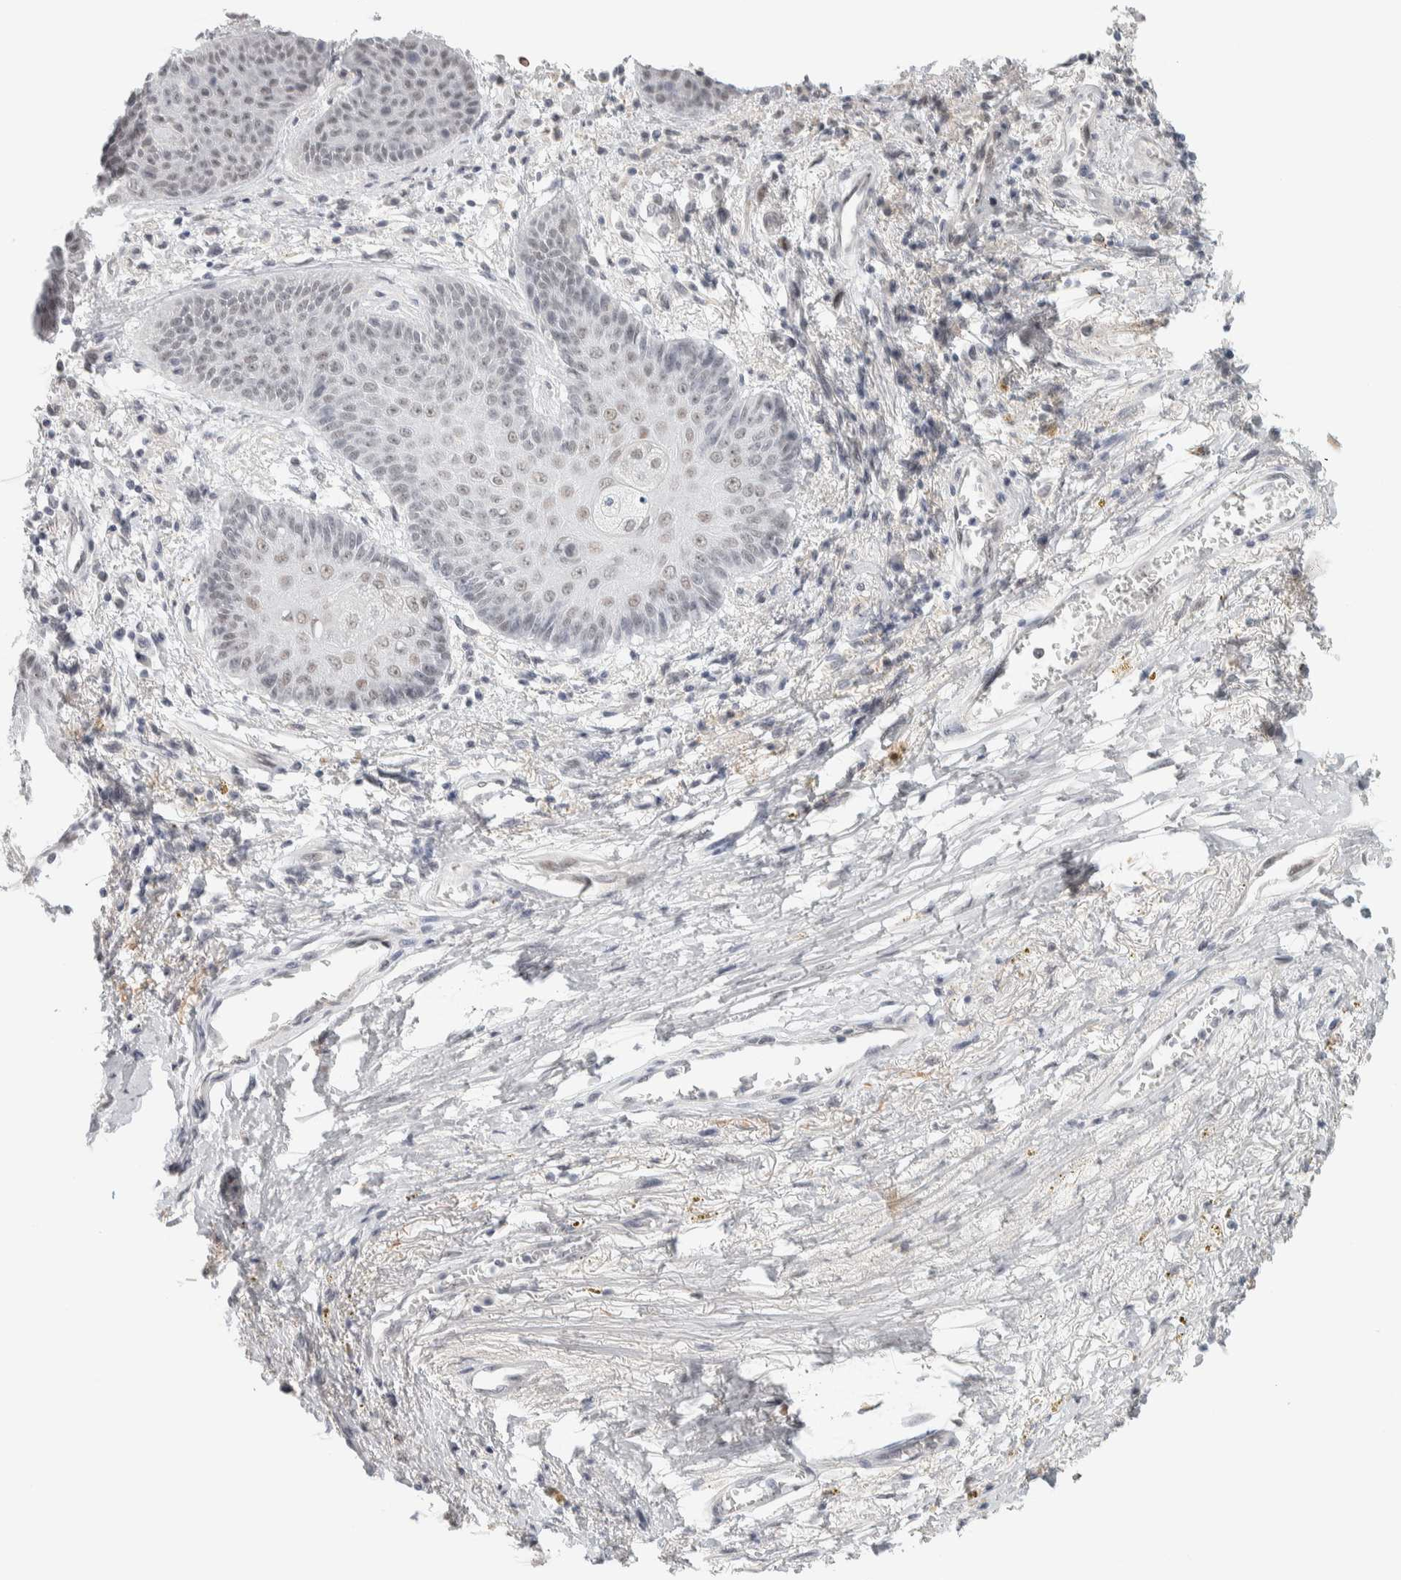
{"staining": {"intensity": "weak", "quantity": "25%-75%", "location": "nuclear"}, "tissue": "skin", "cell_type": "Epidermal cells", "image_type": "normal", "snomed": [{"axis": "morphology", "description": "Normal tissue, NOS"}, {"axis": "topography", "description": "Anal"}], "caption": "This is an image of IHC staining of normal skin, which shows weak positivity in the nuclear of epidermal cells.", "gene": "CDH17", "patient": {"sex": "female", "age": 46}}